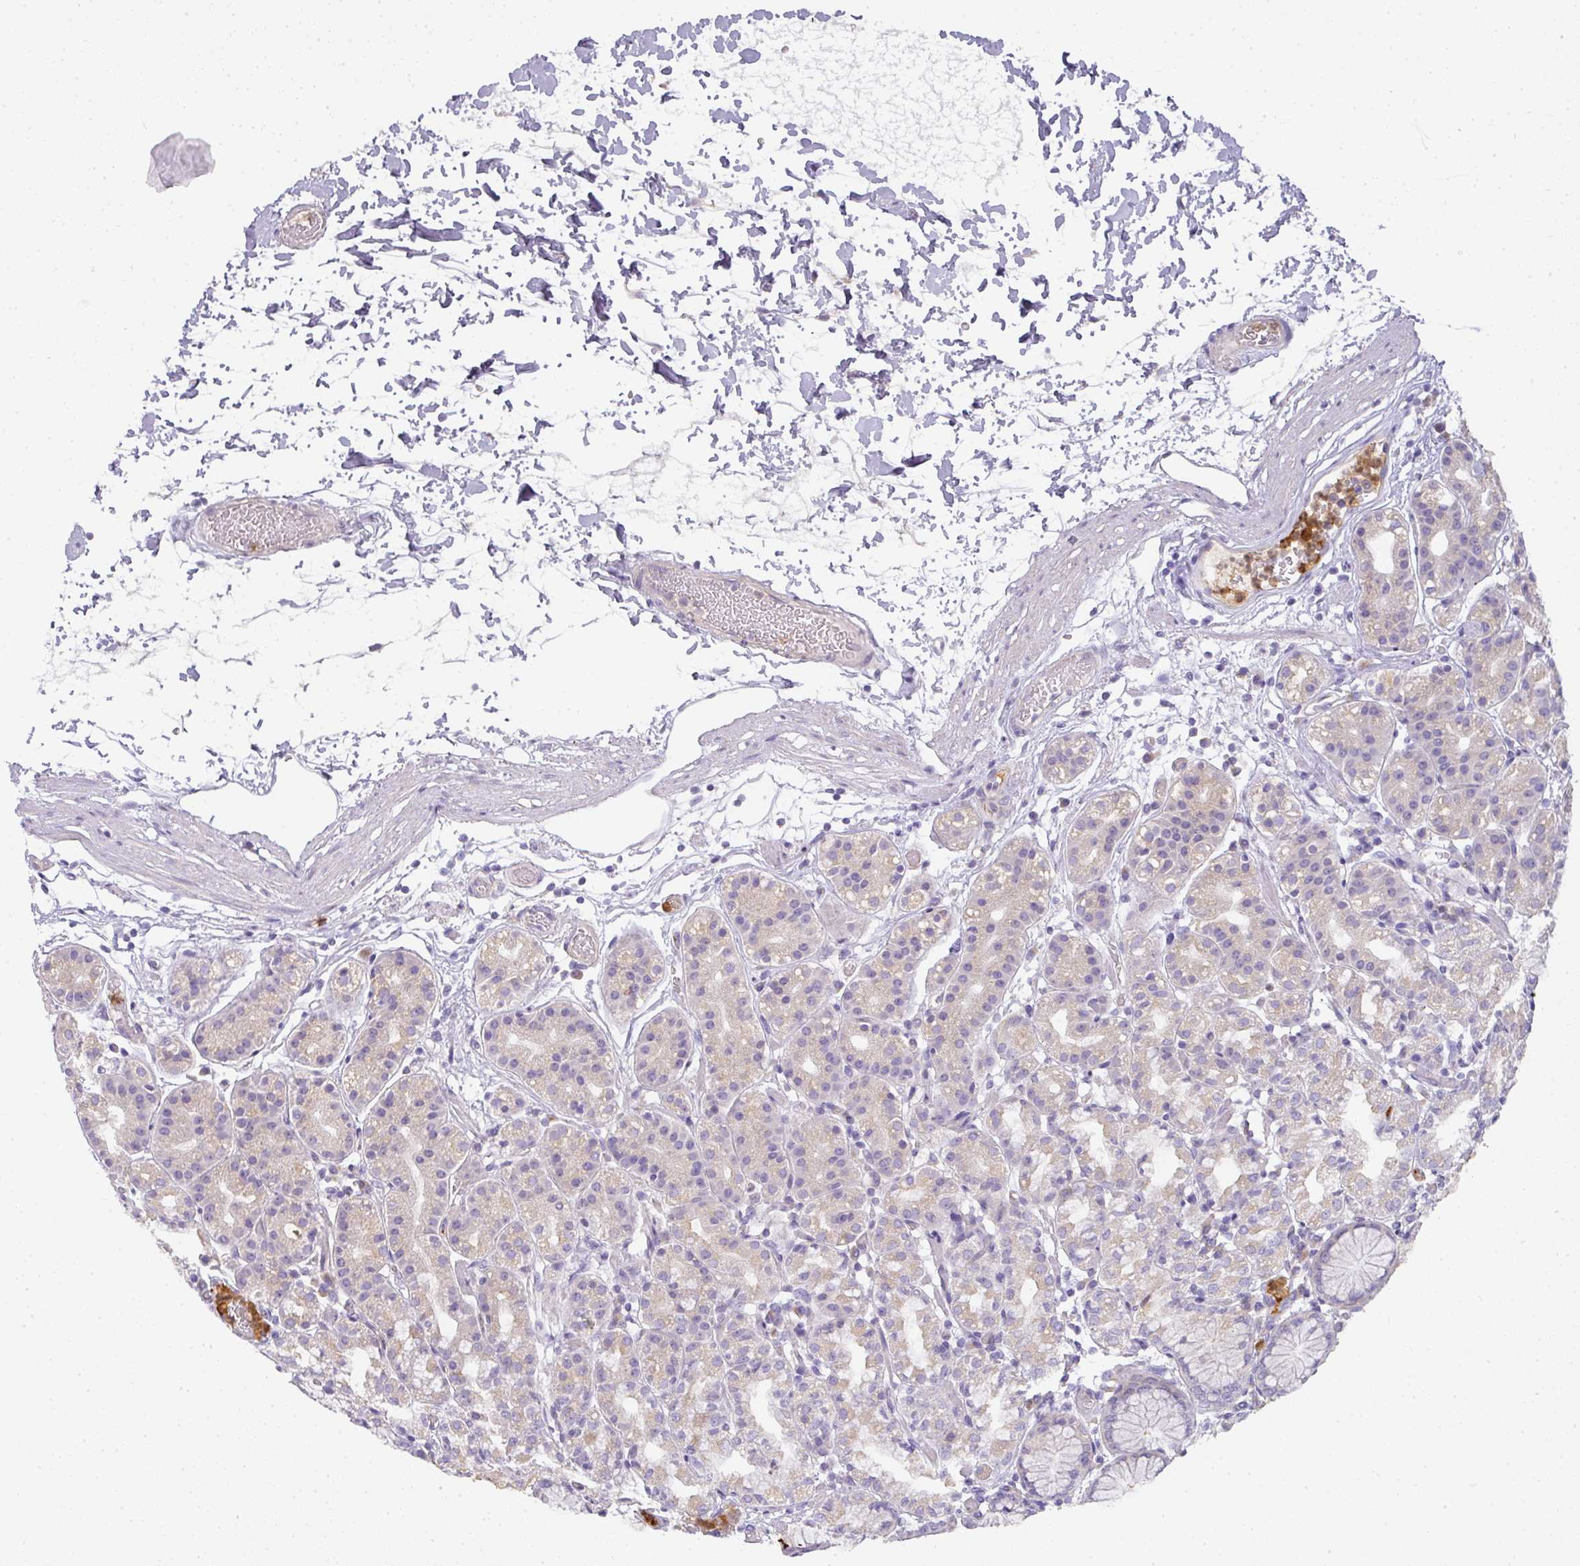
{"staining": {"intensity": "moderate", "quantity": "<25%", "location": "cytoplasmic/membranous"}, "tissue": "stomach", "cell_type": "Glandular cells", "image_type": "normal", "snomed": [{"axis": "morphology", "description": "Normal tissue, NOS"}, {"axis": "topography", "description": "Stomach"}], "caption": "Immunohistochemistry (IHC) photomicrograph of benign stomach: stomach stained using IHC demonstrates low levels of moderate protein expression localized specifically in the cytoplasmic/membranous of glandular cells, appearing as a cytoplasmic/membranous brown color.", "gene": "HHEX", "patient": {"sex": "female", "age": 57}}